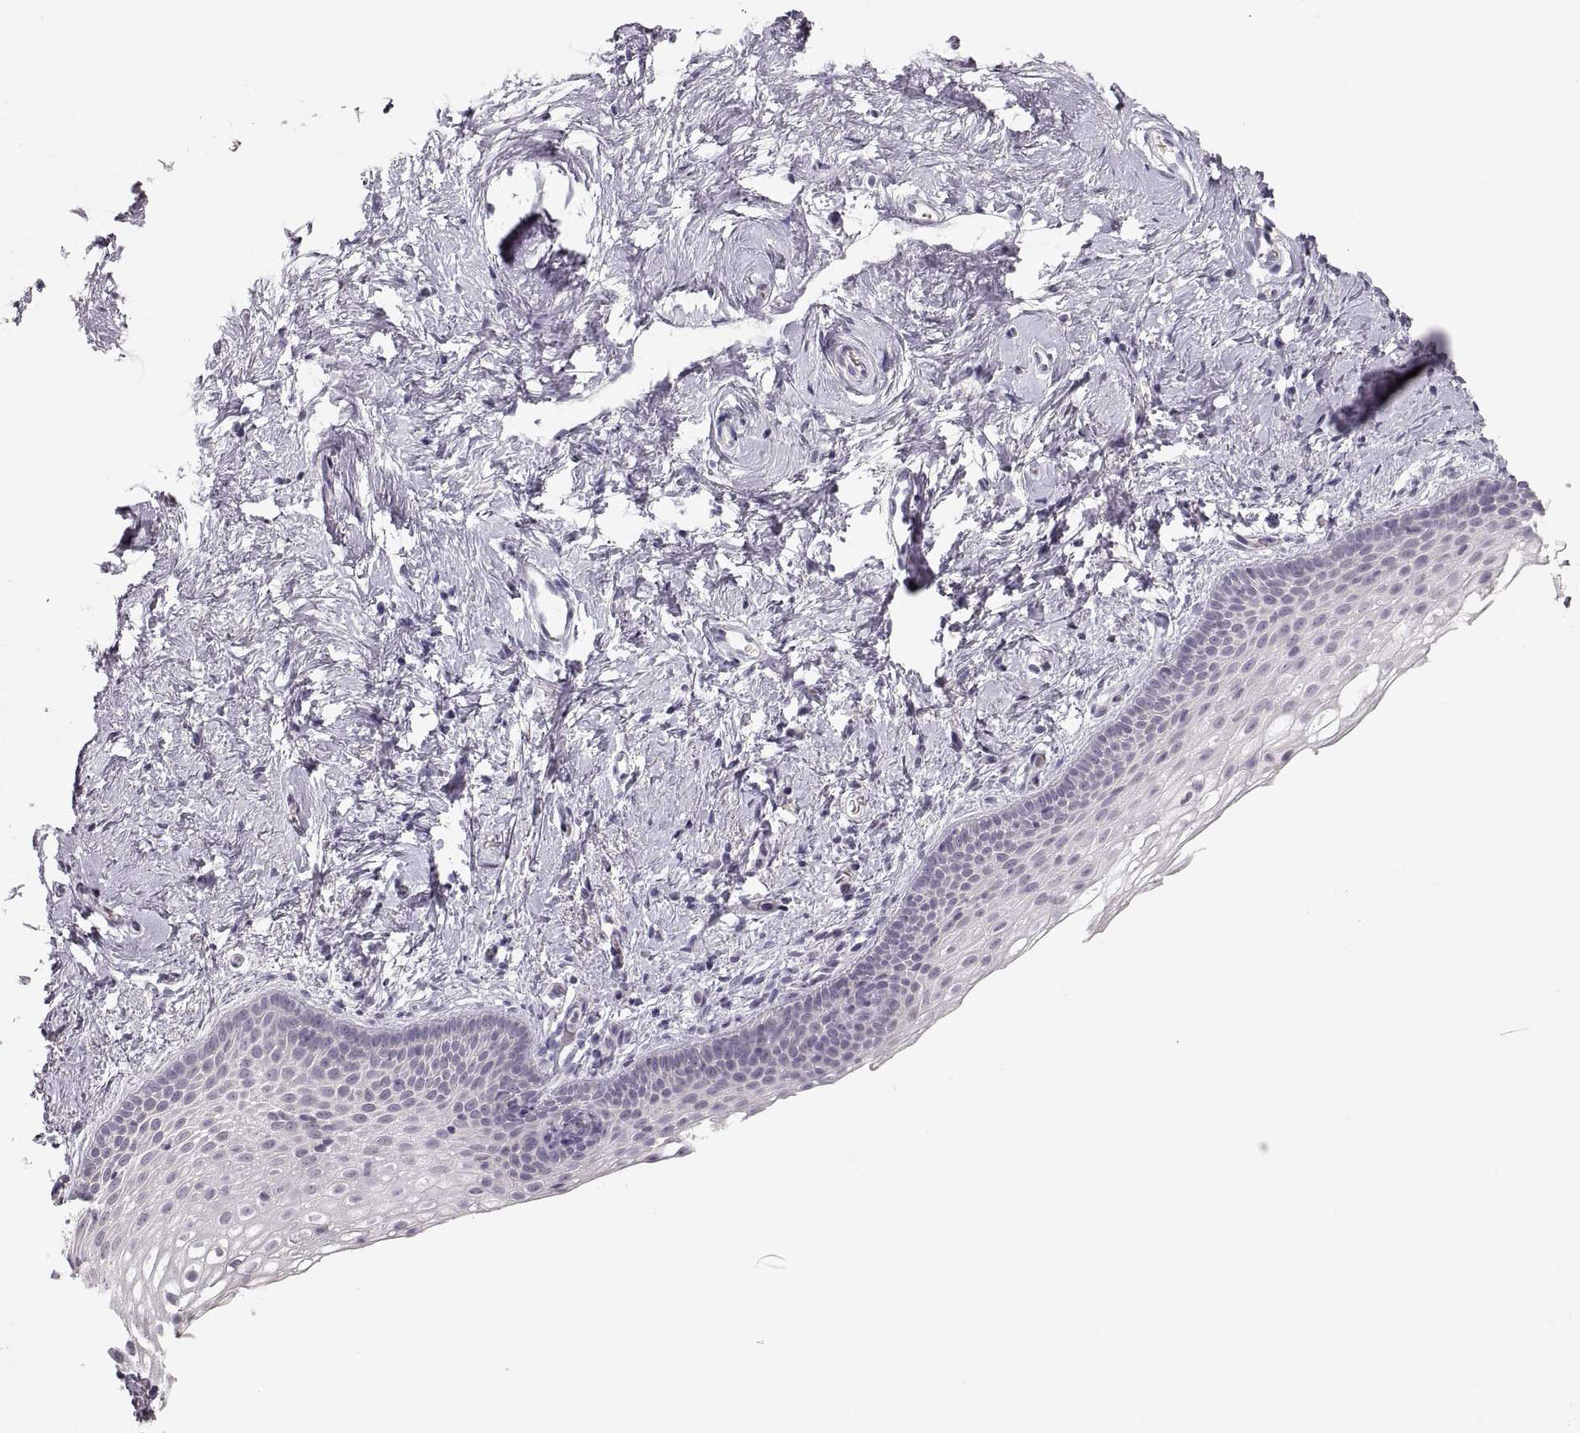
{"staining": {"intensity": "negative", "quantity": "none", "location": "none"}, "tissue": "vagina", "cell_type": "Squamous epithelial cells", "image_type": "normal", "snomed": [{"axis": "morphology", "description": "Normal tissue, NOS"}, {"axis": "topography", "description": "Vagina"}], "caption": "Immunohistochemistry (IHC) photomicrograph of benign vagina: human vagina stained with DAB (3,3'-diaminobenzidine) demonstrates no significant protein expression in squamous epithelial cells. (Immunohistochemistry (IHC), brightfield microscopy, high magnification).", "gene": "PCSK2", "patient": {"sex": "female", "age": 61}}